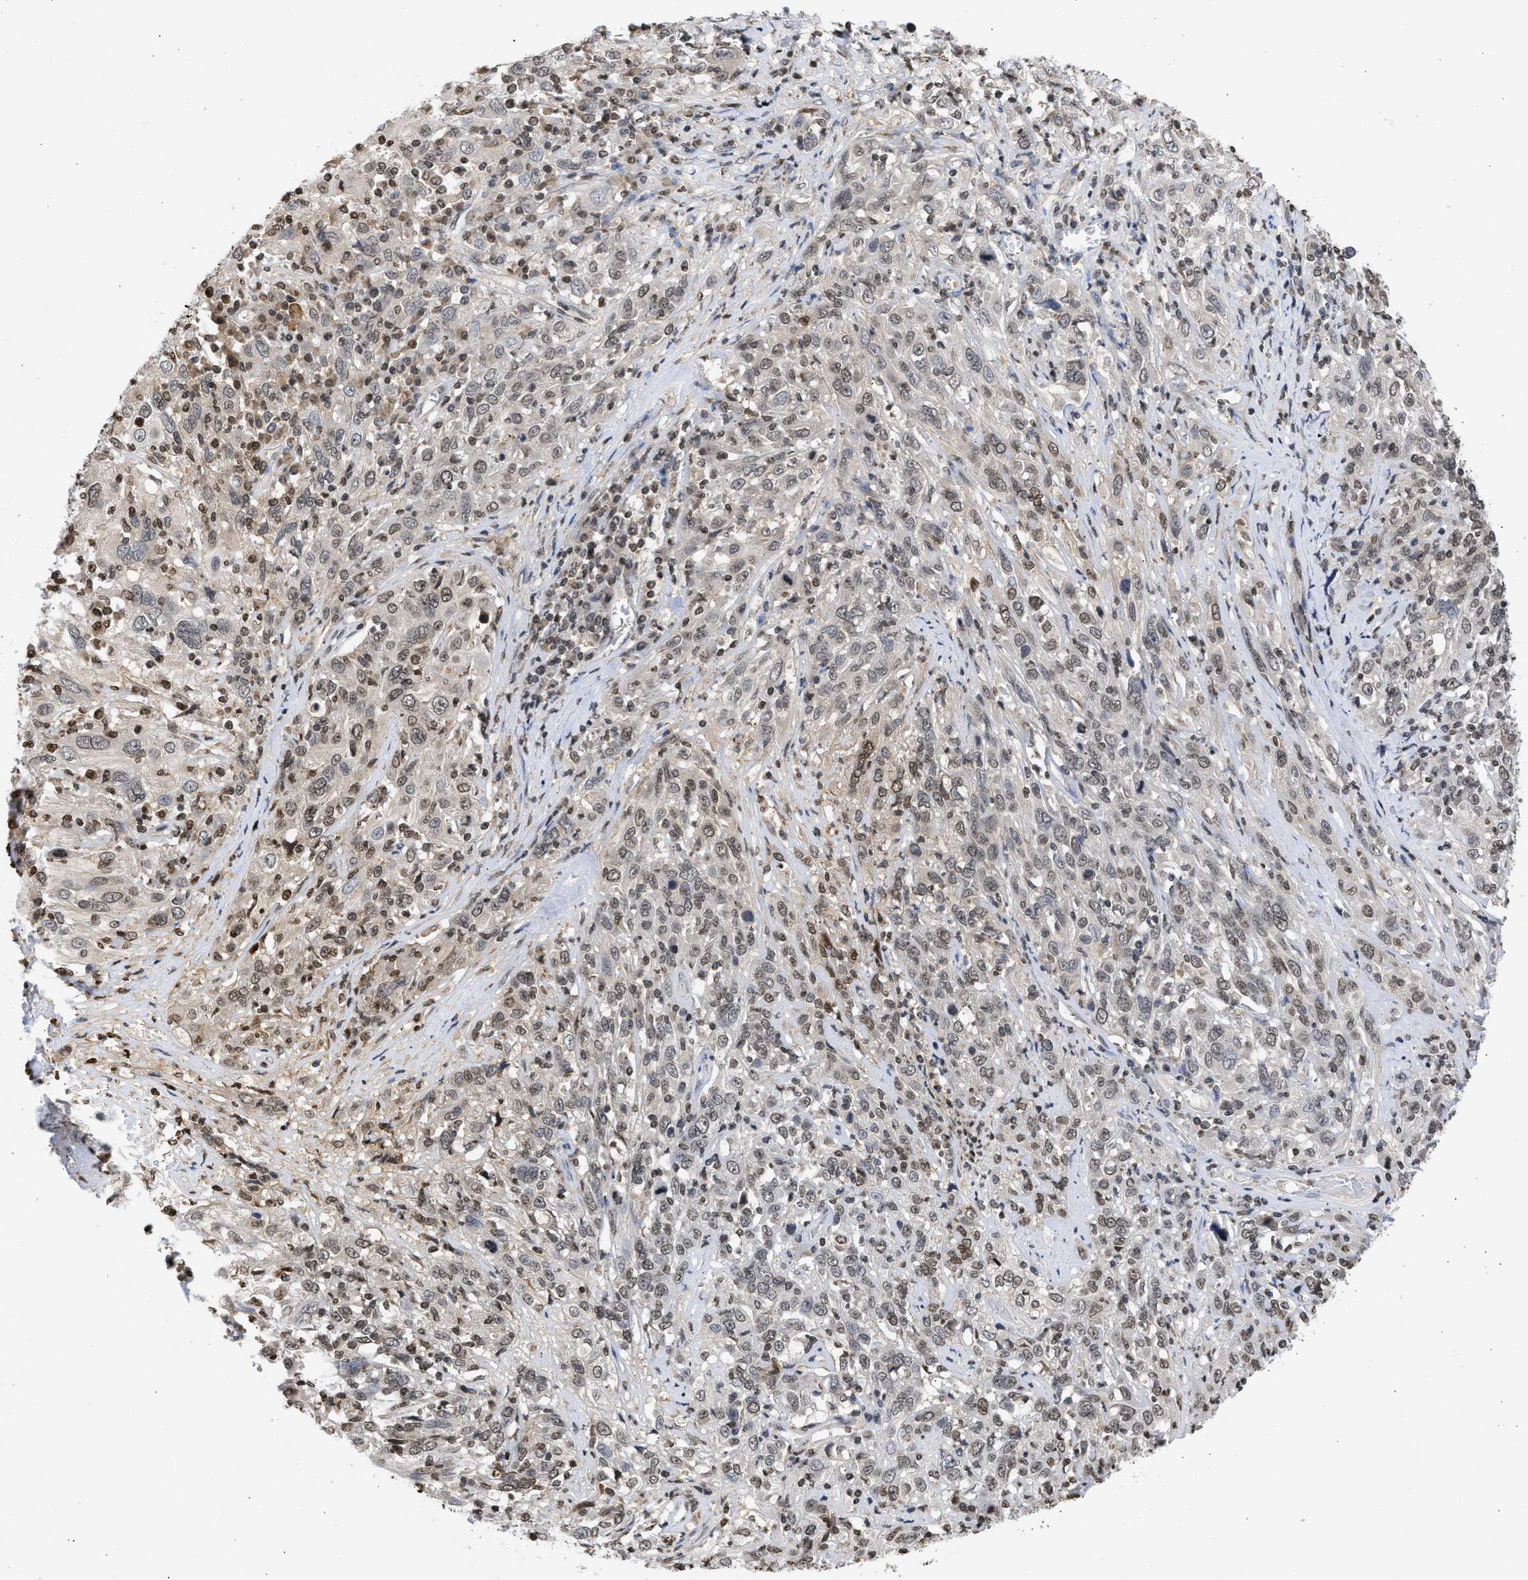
{"staining": {"intensity": "weak", "quantity": "25%-75%", "location": "nuclear"}, "tissue": "cervical cancer", "cell_type": "Tumor cells", "image_type": "cancer", "snomed": [{"axis": "morphology", "description": "Squamous cell carcinoma, NOS"}, {"axis": "topography", "description": "Cervix"}], "caption": "Human squamous cell carcinoma (cervical) stained for a protein (brown) demonstrates weak nuclear positive staining in approximately 25%-75% of tumor cells.", "gene": "NUP35", "patient": {"sex": "female", "age": 46}}